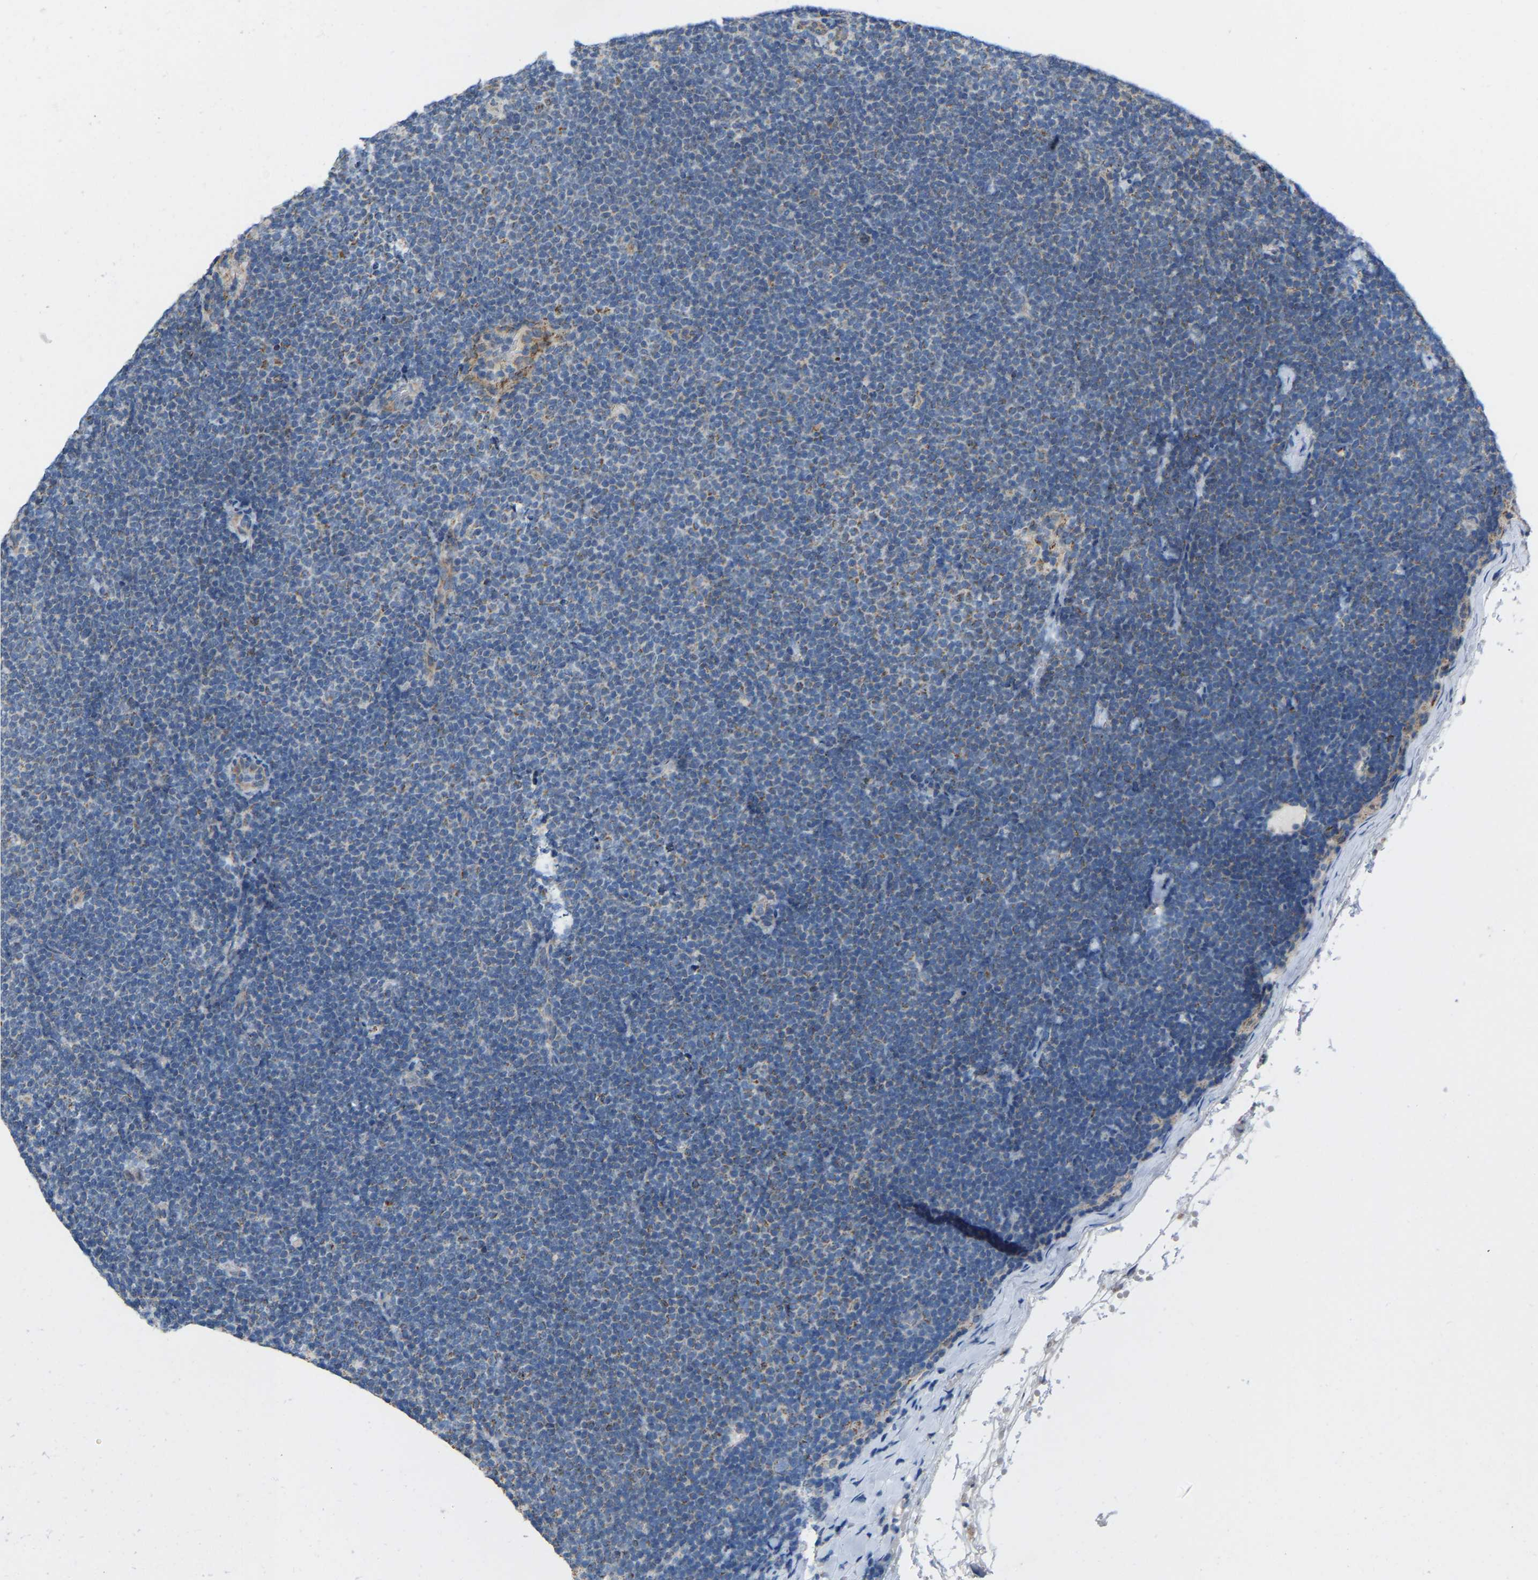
{"staining": {"intensity": "negative", "quantity": "none", "location": "none"}, "tissue": "lymphoma", "cell_type": "Tumor cells", "image_type": "cancer", "snomed": [{"axis": "morphology", "description": "Malignant lymphoma, non-Hodgkin's type, Low grade"}, {"axis": "topography", "description": "Lymph node"}], "caption": "This is an IHC histopathology image of human lymphoma. There is no positivity in tumor cells.", "gene": "BCL10", "patient": {"sex": "female", "age": 53}}